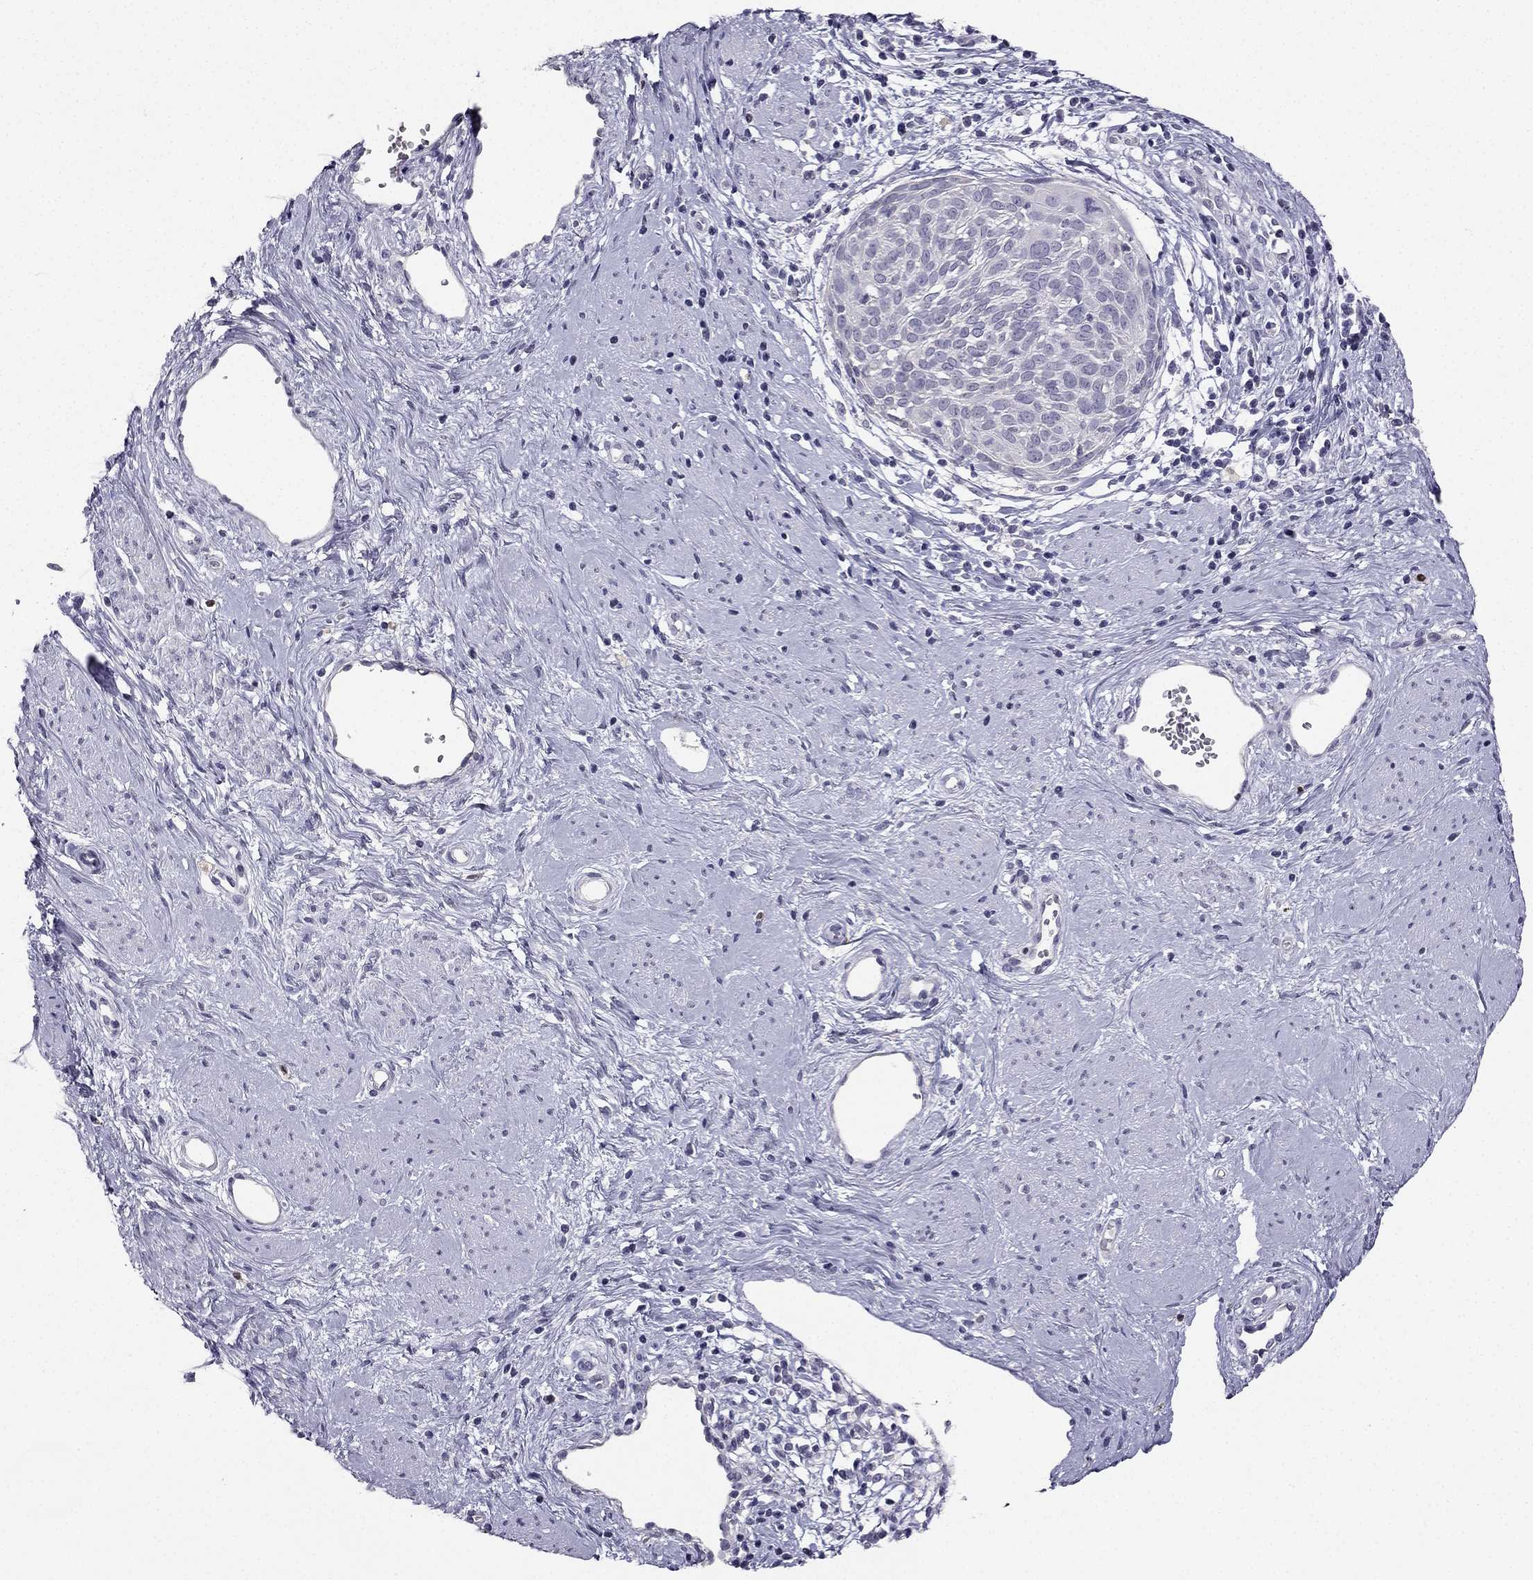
{"staining": {"intensity": "negative", "quantity": "none", "location": "none"}, "tissue": "cervical cancer", "cell_type": "Tumor cells", "image_type": "cancer", "snomed": [{"axis": "morphology", "description": "Squamous cell carcinoma, NOS"}, {"axis": "topography", "description": "Cervix"}], "caption": "Immunohistochemistry (IHC) micrograph of neoplastic tissue: cervical squamous cell carcinoma stained with DAB (3,3'-diaminobenzidine) shows no significant protein positivity in tumor cells.", "gene": "CALB2", "patient": {"sex": "female", "age": 39}}